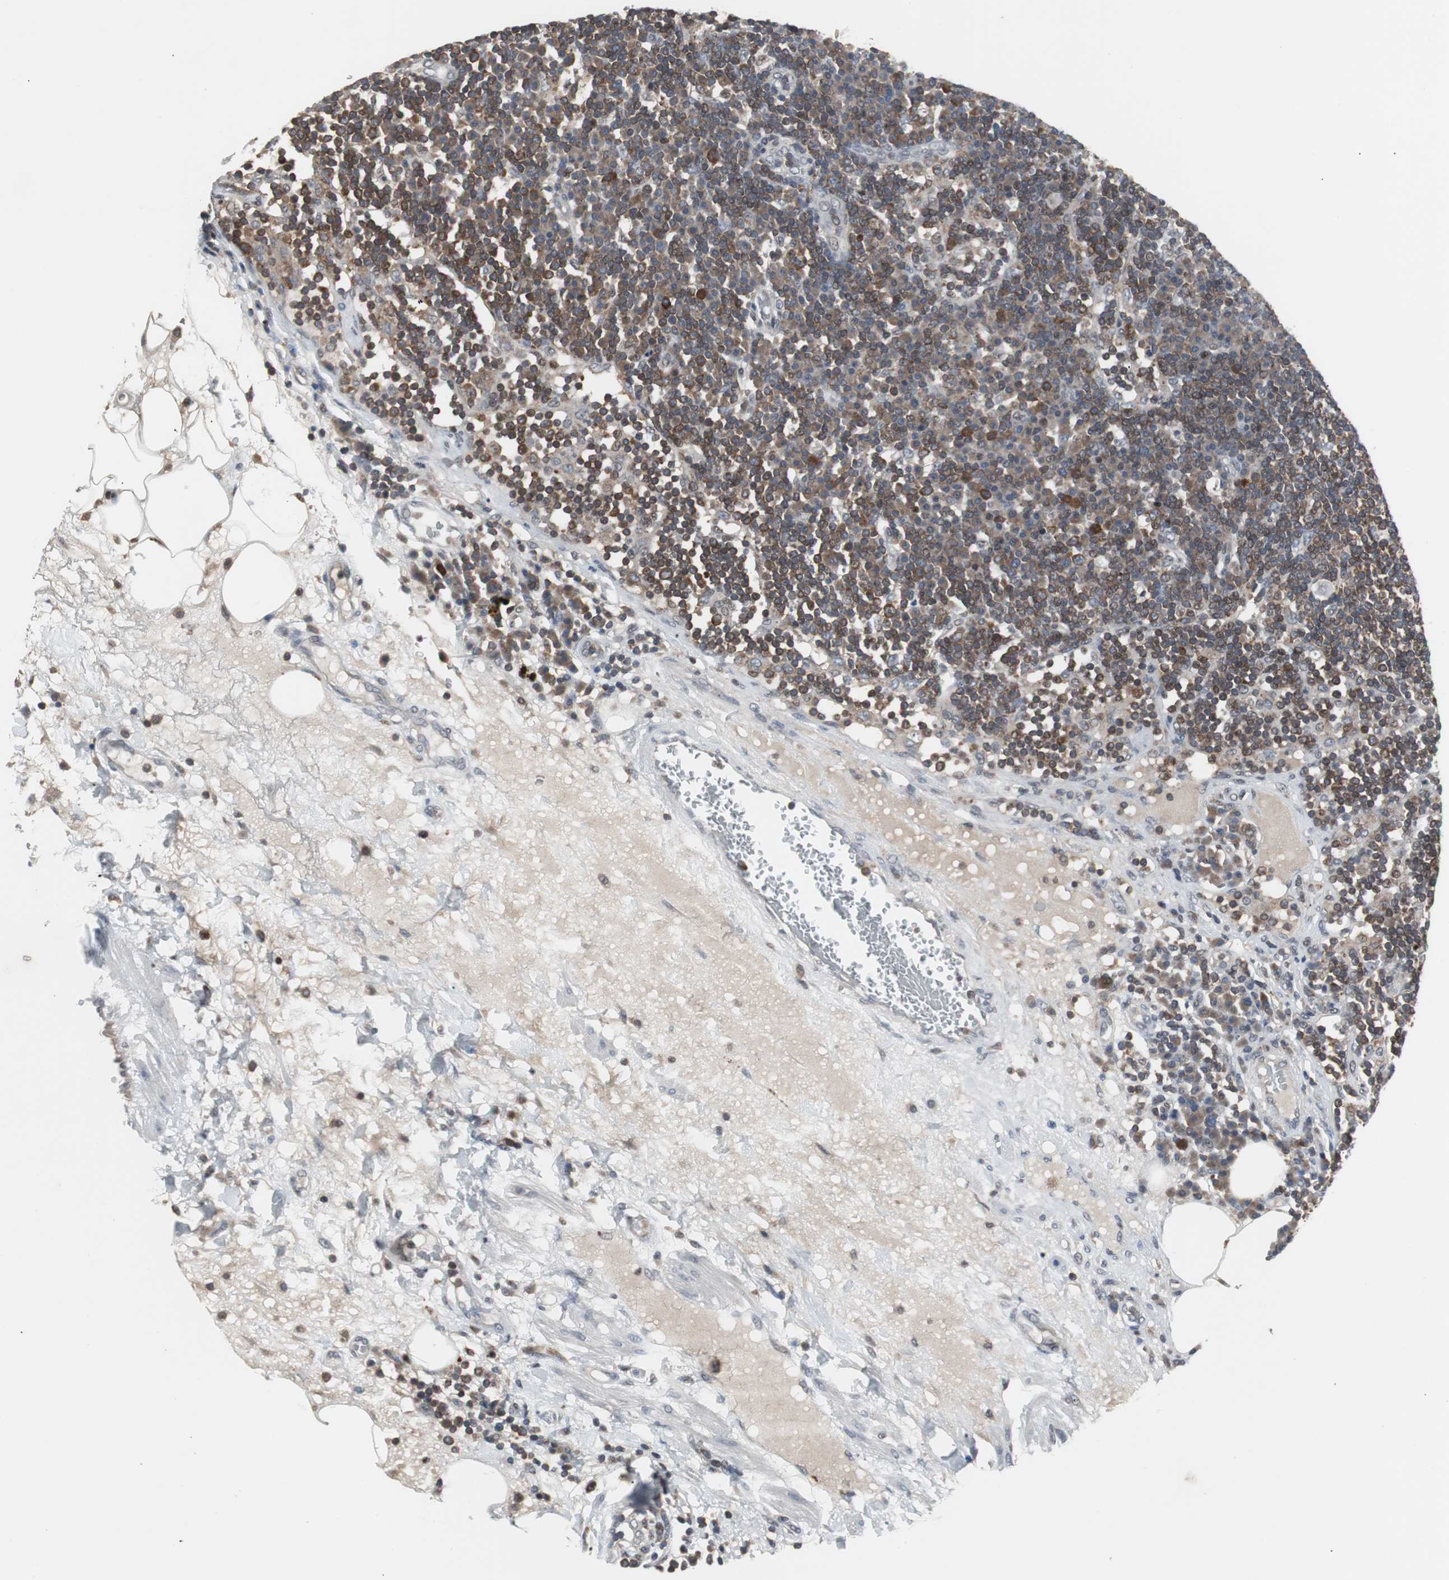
{"staining": {"intensity": "moderate", "quantity": ">75%", "location": "cytoplasmic/membranous"}, "tissue": "lymph node", "cell_type": "Germinal center cells", "image_type": "normal", "snomed": [{"axis": "morphology", "description": "Normal tissue, NOS"}, {"axis": "morphology", "description": "Squamous cell carcinoma, metastatic, NOS"}, {"axis": "topography", "description": "Lymph node"}], "caption": "Germinal center cells show moderate cytoplasmic/membranous positivity in about >75% of cells in normal lymph node. Using DAB (brown) and hematoxylin (blue) stains, captured at high magnification using brightfield microscopy.", "gene": "GRK2", "patient": {"sex": "female", "age": 53}}